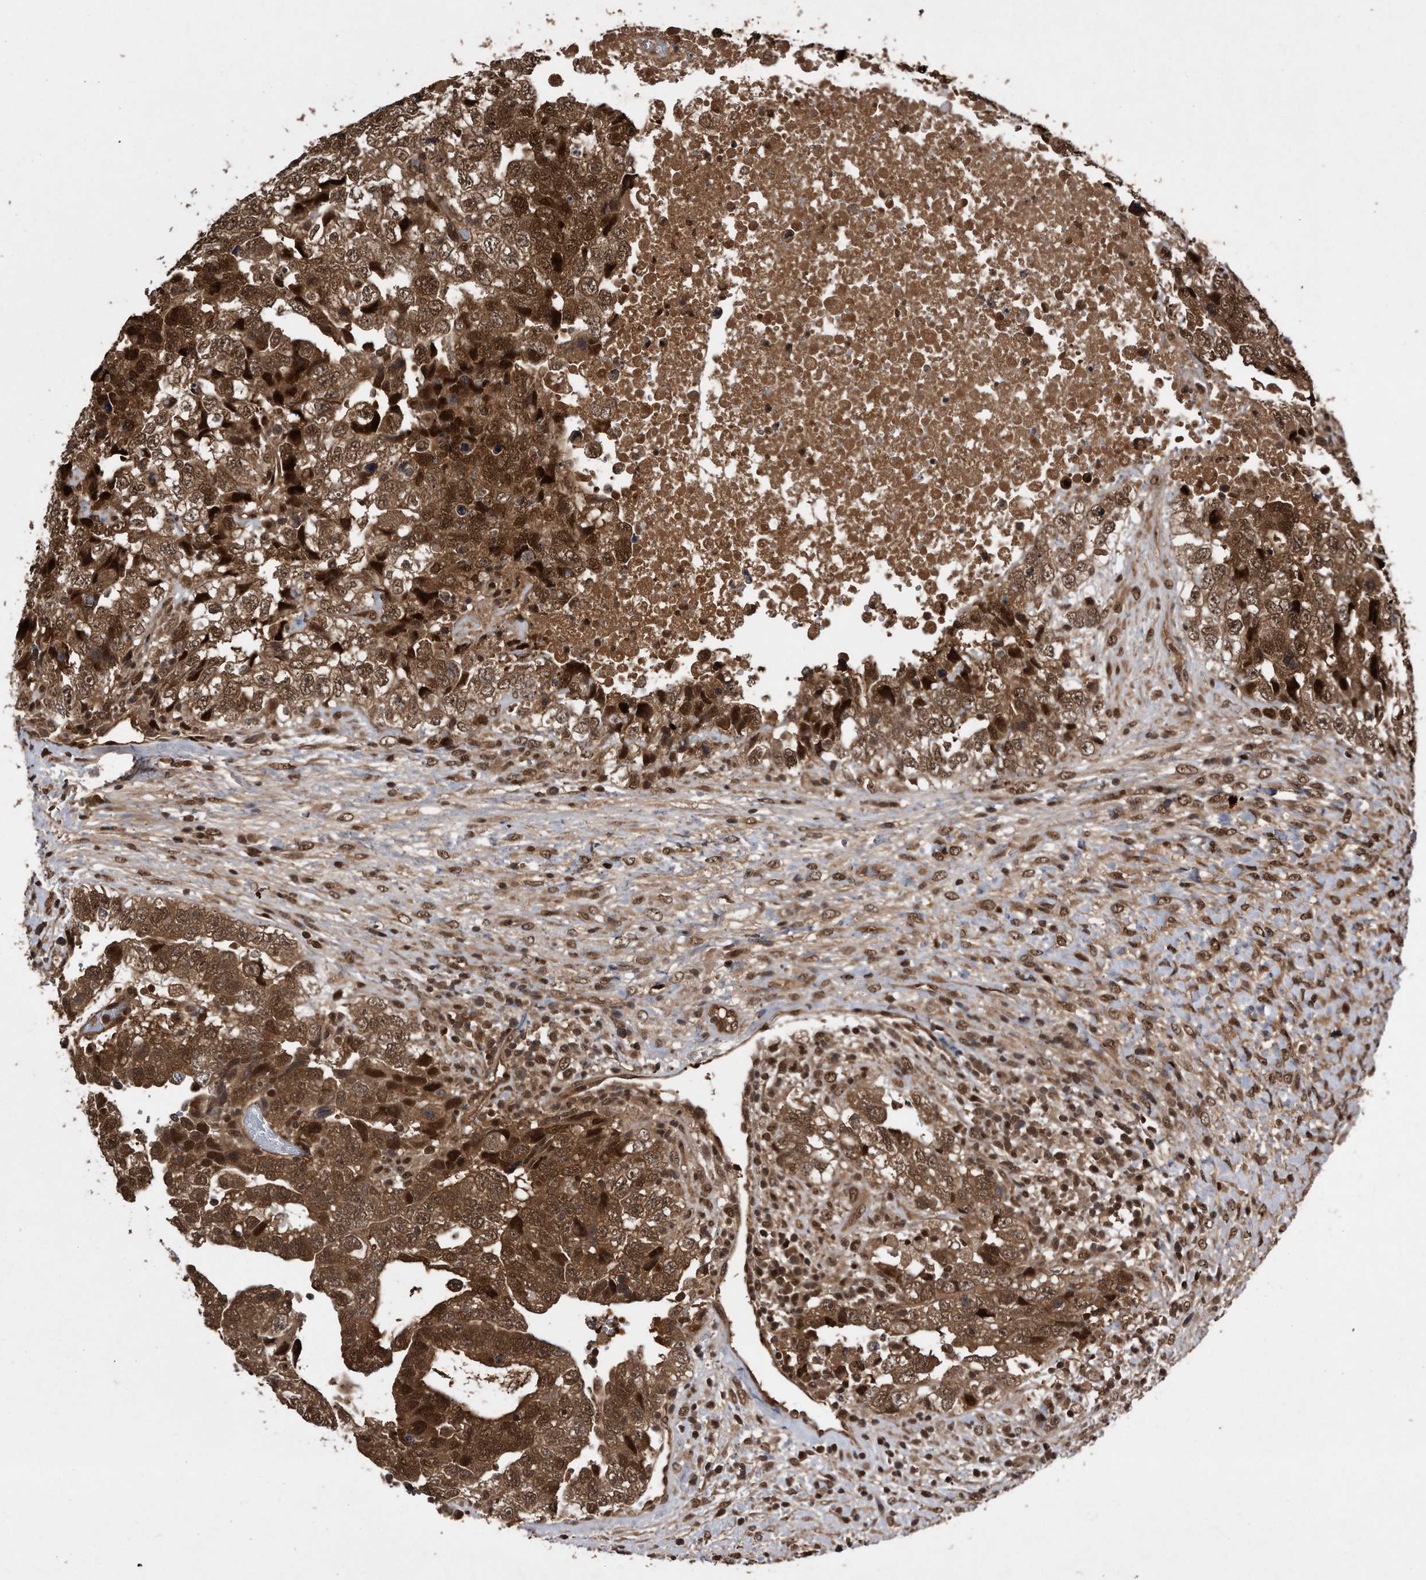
{"staining": {"intensity": "moderate", "quantity": ">75%", "location": "cytoplasmic/membranous,nuclear"}, "tissue": "testis cancer", "cell_type": "Tumor cells", "image_type": "cancer", "snomed": [{"axis": "morphology", "description": "Carcinoma, Embryonal, NOS"}, {"axis": "topography", "description": "Testis"}], "caption": "There is medium levels of moderate cytoplasmic/membranous and nuclear positivity in tumor cells of testis embryonal carcinoma, as demonstrated by immunohistochemical staining (brown color).", "gene": "RAD23B", "patient": {"sex": "male", "age": 37}}